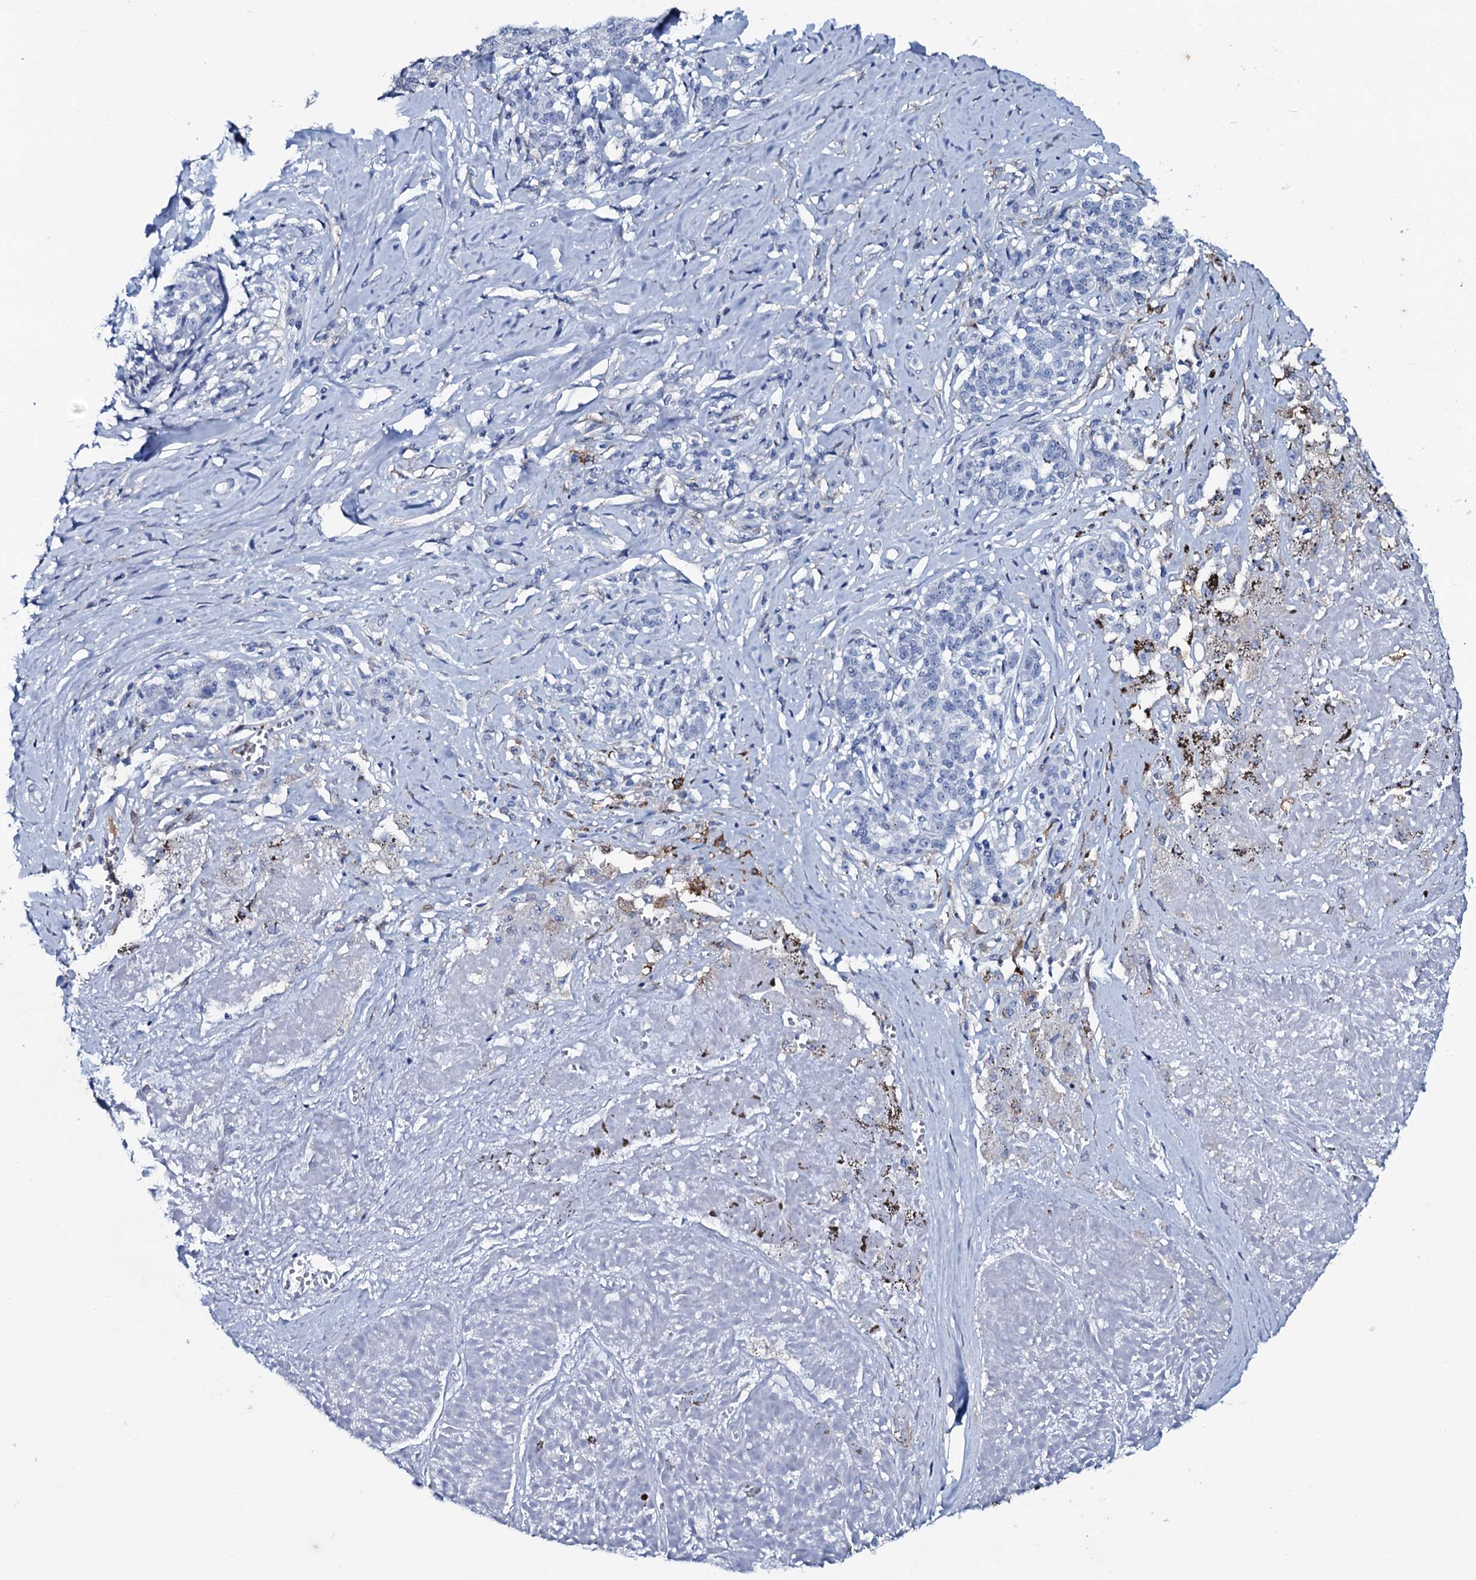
{"staining": {"intensity": "negative", "quantity": "none", "location": "none"}, "tissue": "melanoma", "cell_type": "Tumor cells", "image_type": "cancer", "snomed": [{"axis": "morphology", "description": "Malignant melanoma, NOS"}, {"axis": "topography", "description": "Skin"}], "caption": "Tumor cells show no significant expression in melanoma.", "gene": "SLC4A7", "patient": {"sex": "female", "age": 72}}